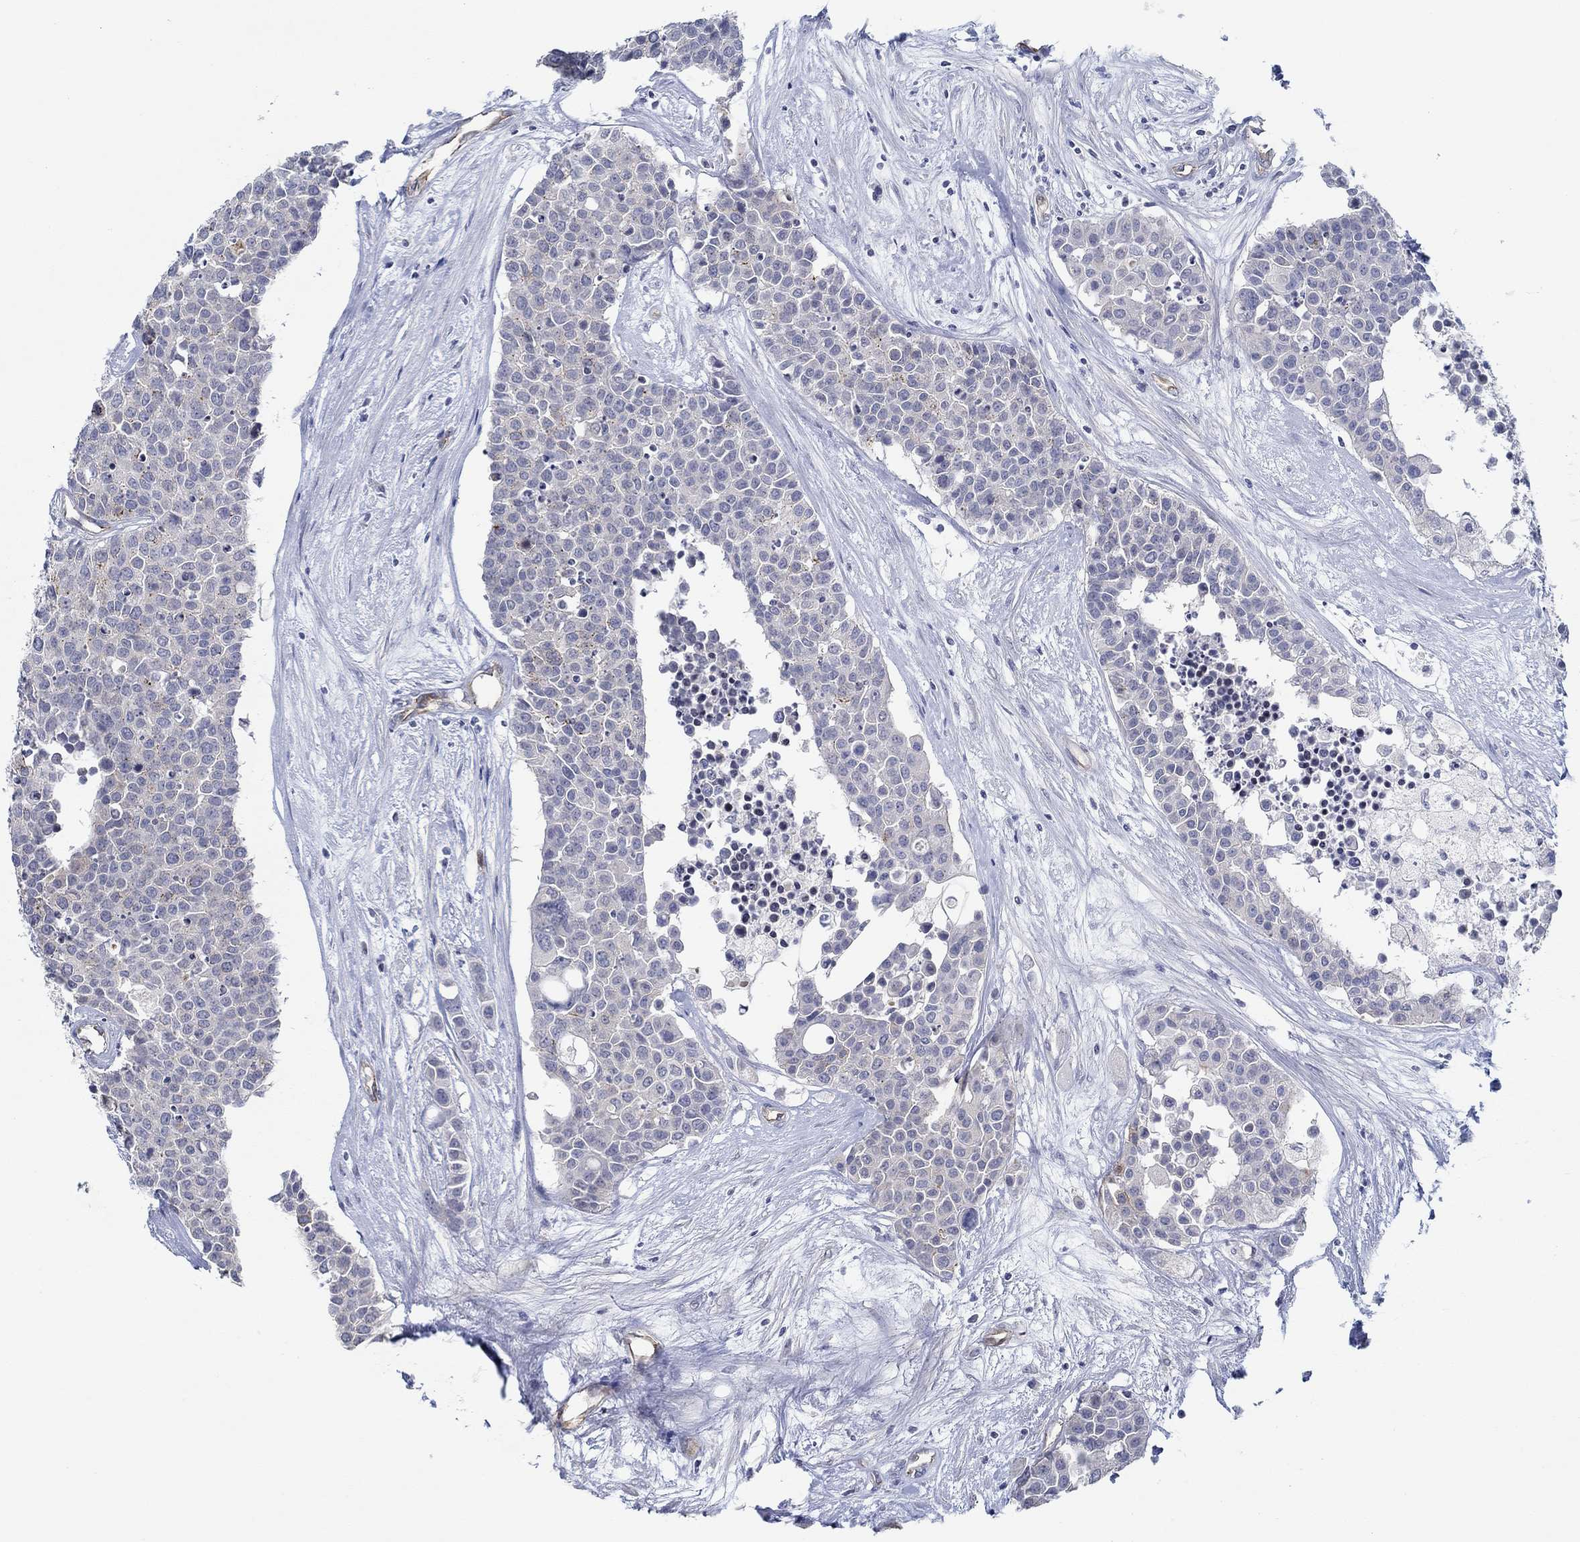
{"staining": {"intensity": "negative", "quantity": "none", "location": "none"}, "tissue": "carcinoid", "cell_type": "Tumor cells", "image_type": "cancer", "snomed": [{"axis": "morphology", "description": "Carcinoid, malignant, NOS"}, {"axis": "topography", "description": "Colon"}], "caption": "This image is of carcinoid stained with immunohistochemistry (IHC) to label a protein in brown with the nuclei are counter-stained blue. There is no staining in tumor cells. (DAB immunohistochemistry with hematoxylin counter stain).", "gene": "GJA5", "patient": {"sex": "male", "age": 81}}